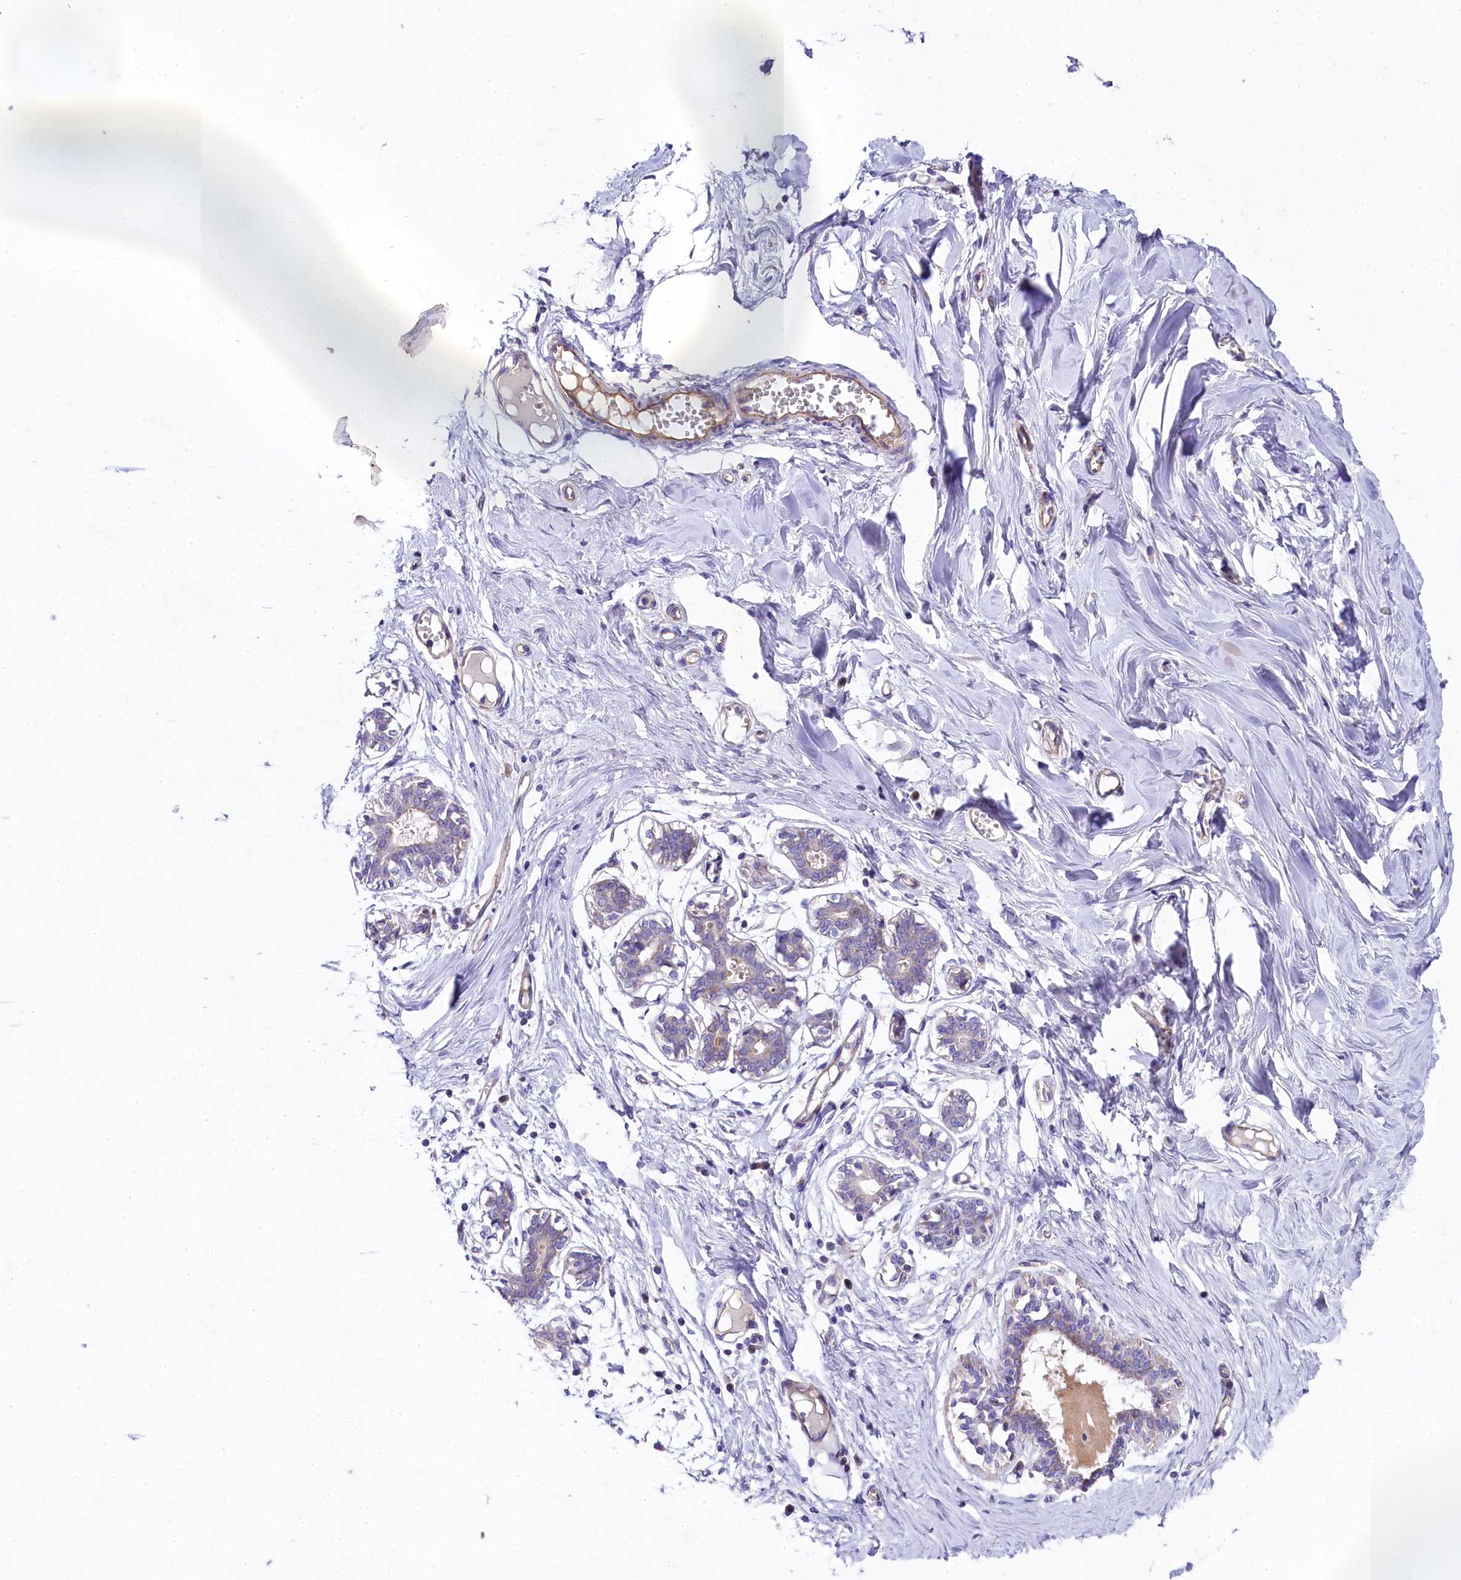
{"staining": {"intensity": "negative", "quantity": "none", "location": "none"}, "tissue": "breast", "cell_type": "Adipocytes", "image_type": "normal", "snomed": [{"axis": "morphology", "description": "Normal tissue, NOS"}, {"axis": "topography", "description": "Breast"}], "caption": "The micrograph shows no significant positivity in adipocytes of breast. (DAB immunohistochemistry (IHC) visualized using brightfield microscopy, high magnification).", "gene": "FXYD6", "patient": {"sex": "female", "age": 27}}